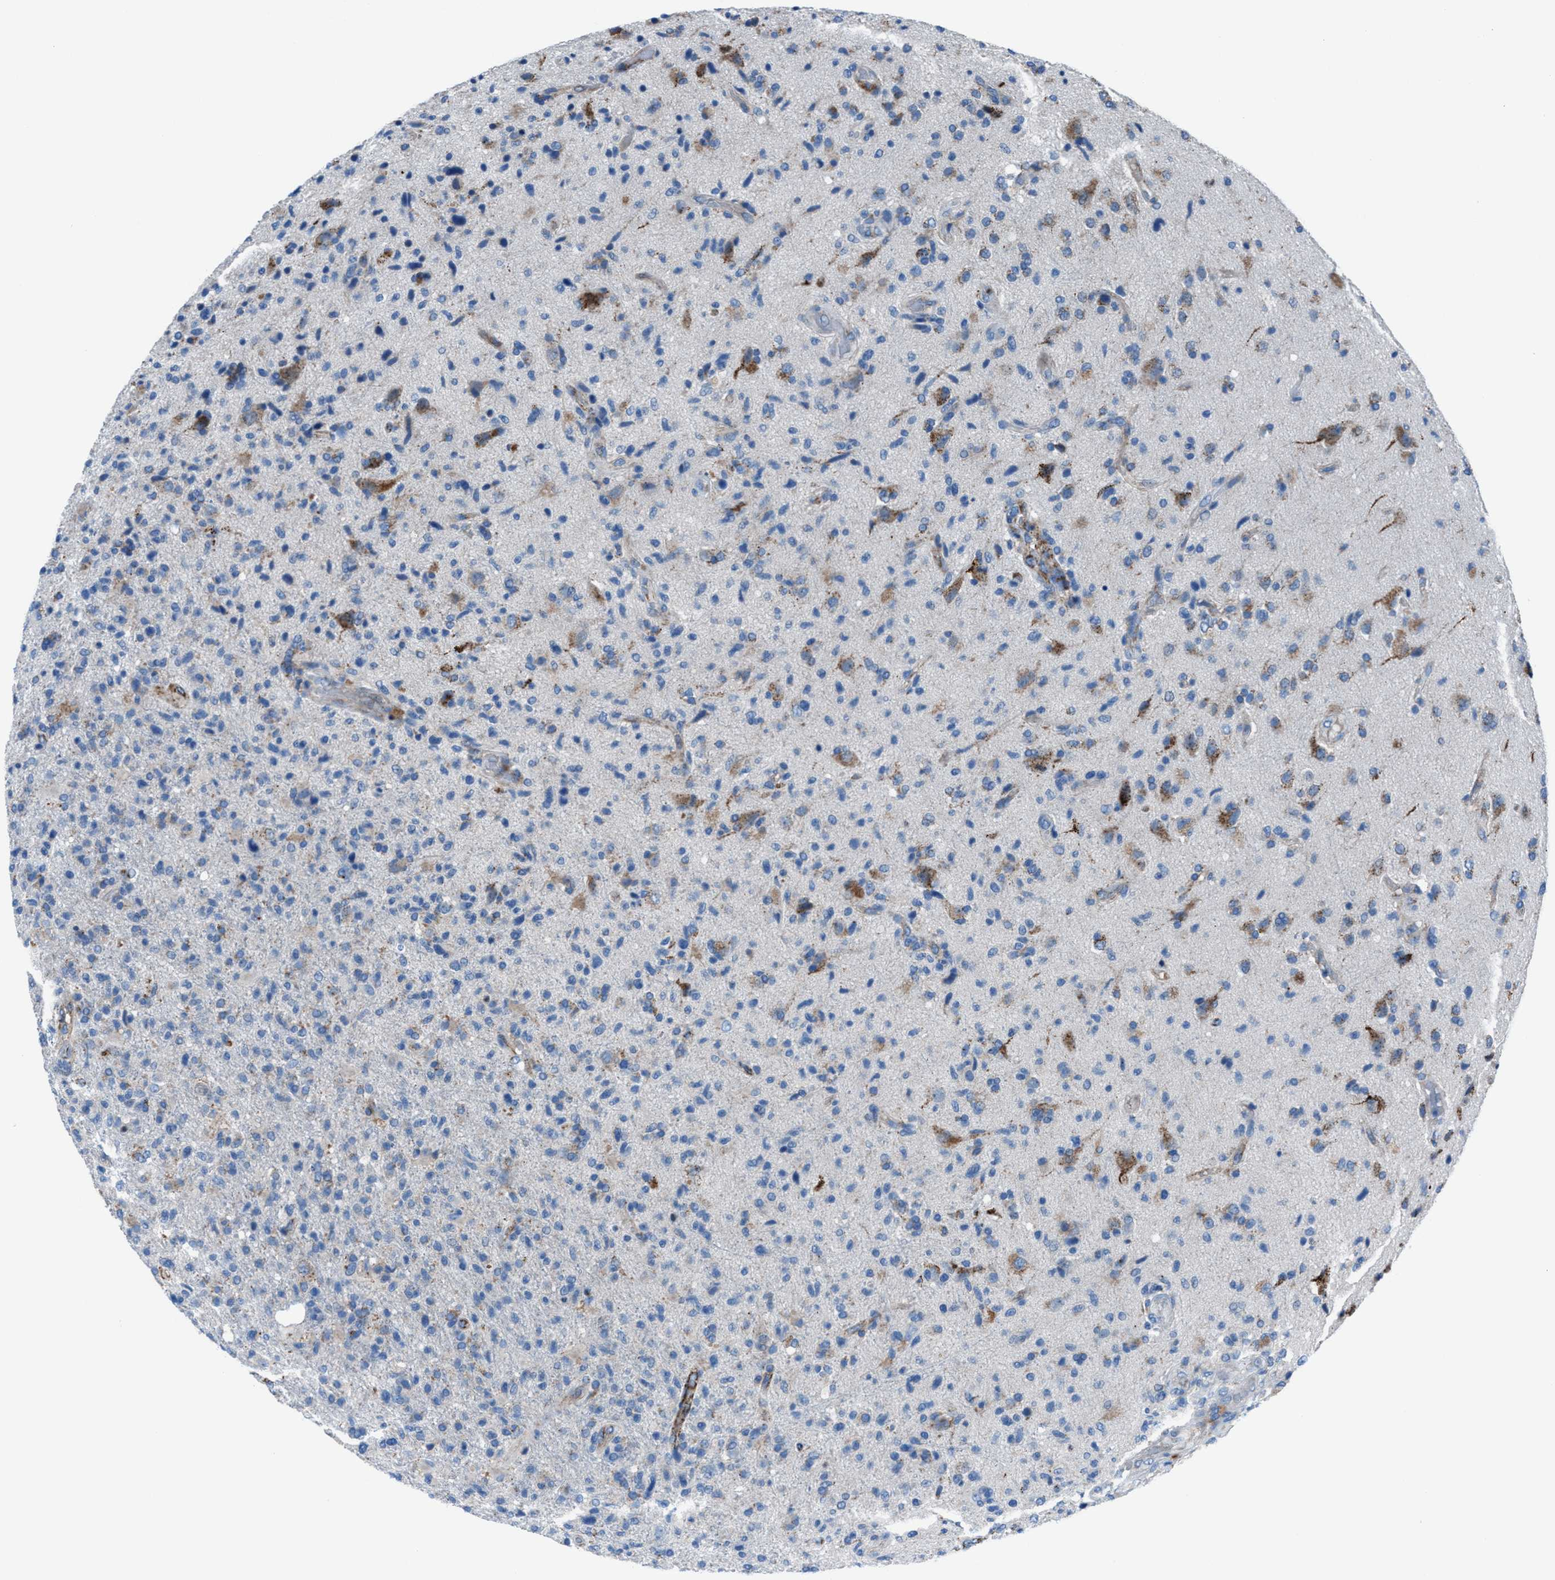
{"staining": {"intensity": "moderate", "quantity": "<25%", "location": "cytoplasmic/membranous"}, "tissue": "glioma", "cell_type": "Tumor cells", "image_type": "cancer", "snomed": [{"axis": "morphology", "description": "Glioma, malignant, High grade"}, {"axis": "topography", "description": "Brain"}], "caption": "Immunohistochemistry (IHC) photomicrograph of neoplastic tissue: glioma stained using immunohistochemistry (IHC) demonstrates low levels of moderate protein expression localized specifically in the cytoplasmic/membranous of tumor cells, appearing as a cytoplasmic/membranous brown color.", "gene": "CD1B", "patient": {"sex": "male", "age": 72}}